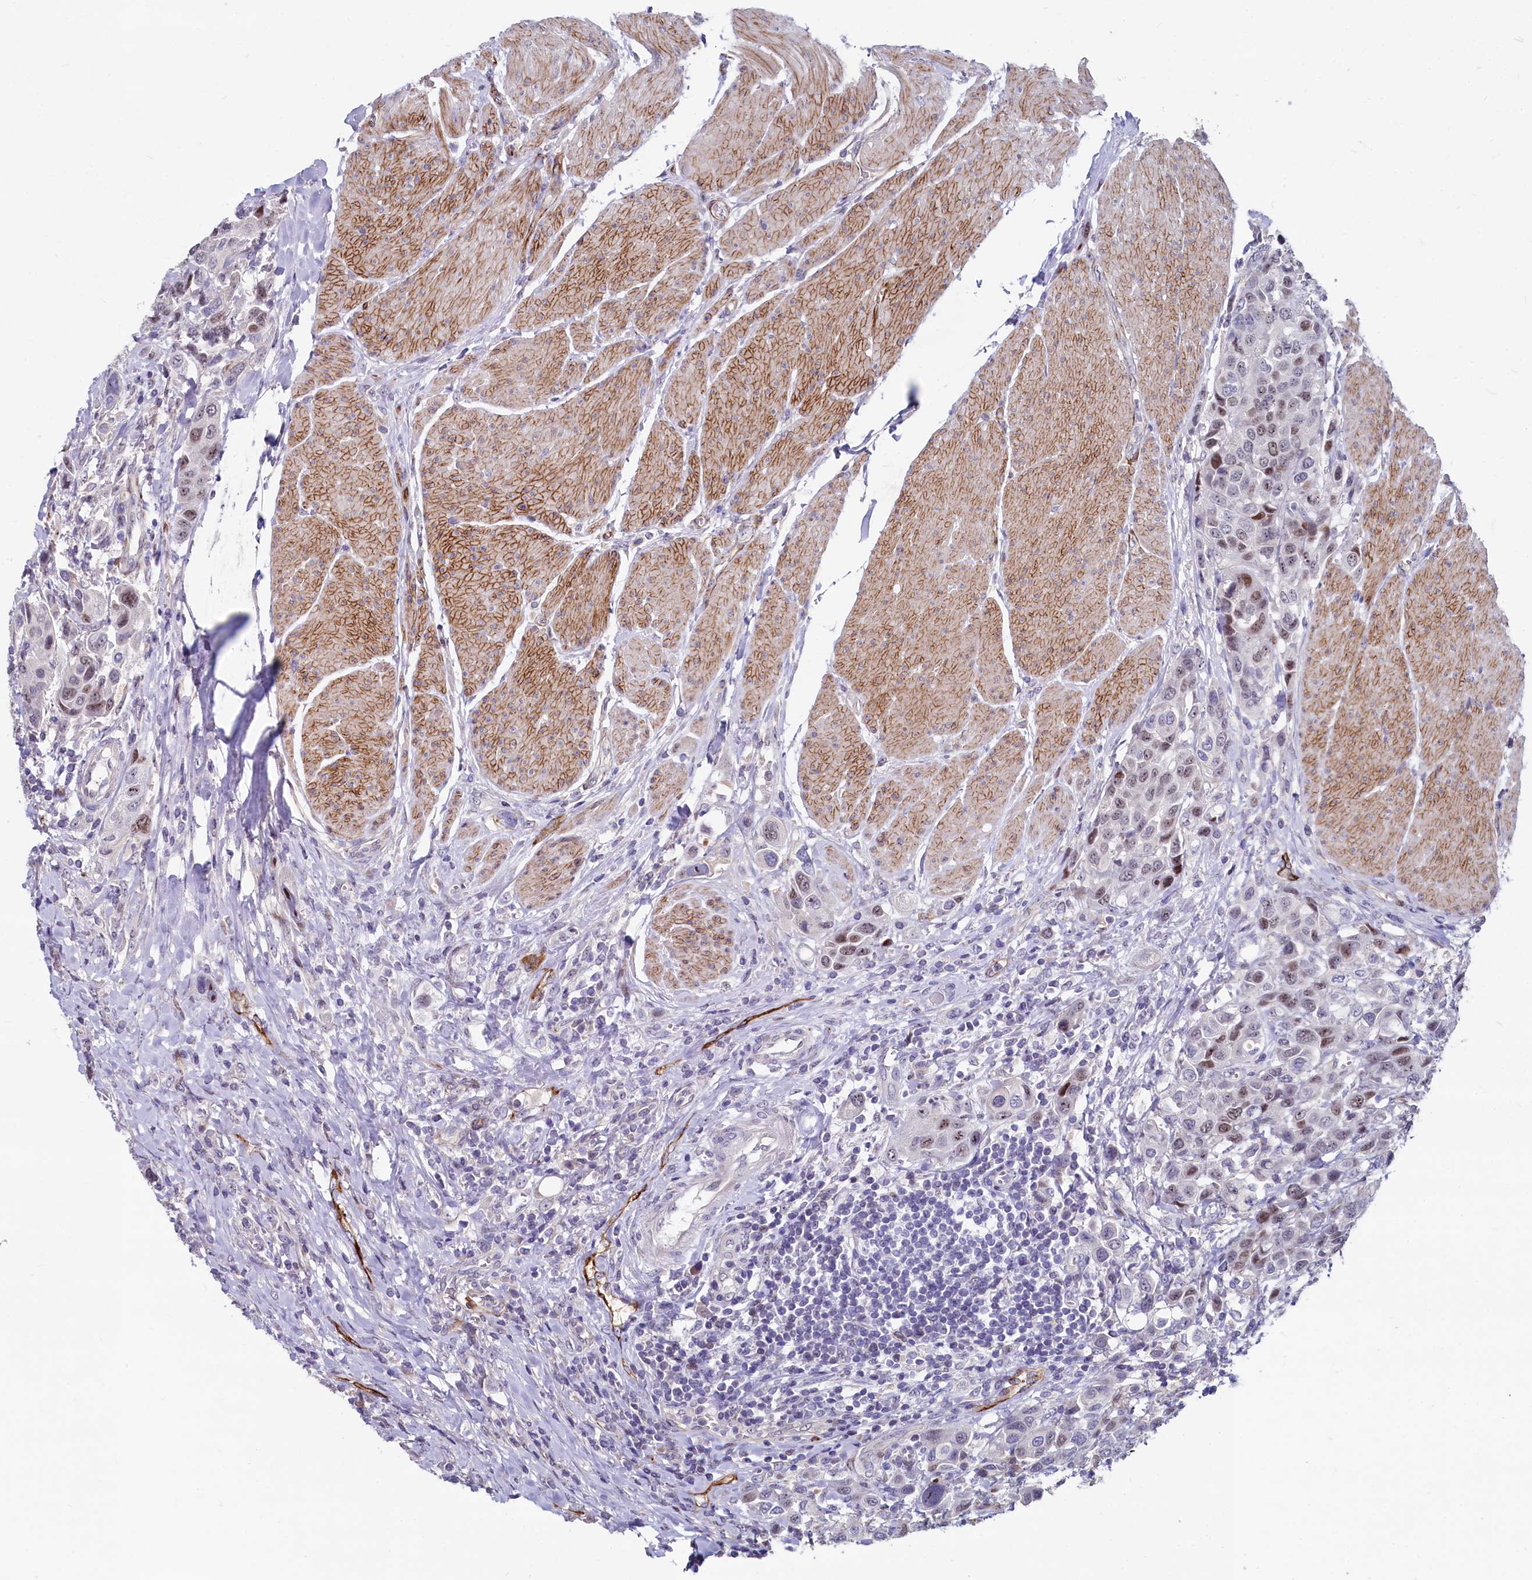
{"staining": {"intensity": "weak", "quantity": "25%-75%", "location": "nuclear"}, "tissue": "urothelial cancer", "cell_type": "Tumor cells", "image_type": "cancer", "snomed": [{"axis": "morphology", "description": "Urothelial carcinoma, High grade"}, {"axis": "topography", "description": "Urinary bladder"}], "caption": "Immunohistochemistry histopathology image of neoplastic tissue: human urothelial carcinoma (high-grade) stained using immunohistochemistry demonstrates low levels of weak protein expression localized specifically in the nuclear of tumor cells, appearing as a nuclear brown color.", "gene": "ASXL3", "patient": {"sex": "male", "age": 50}}